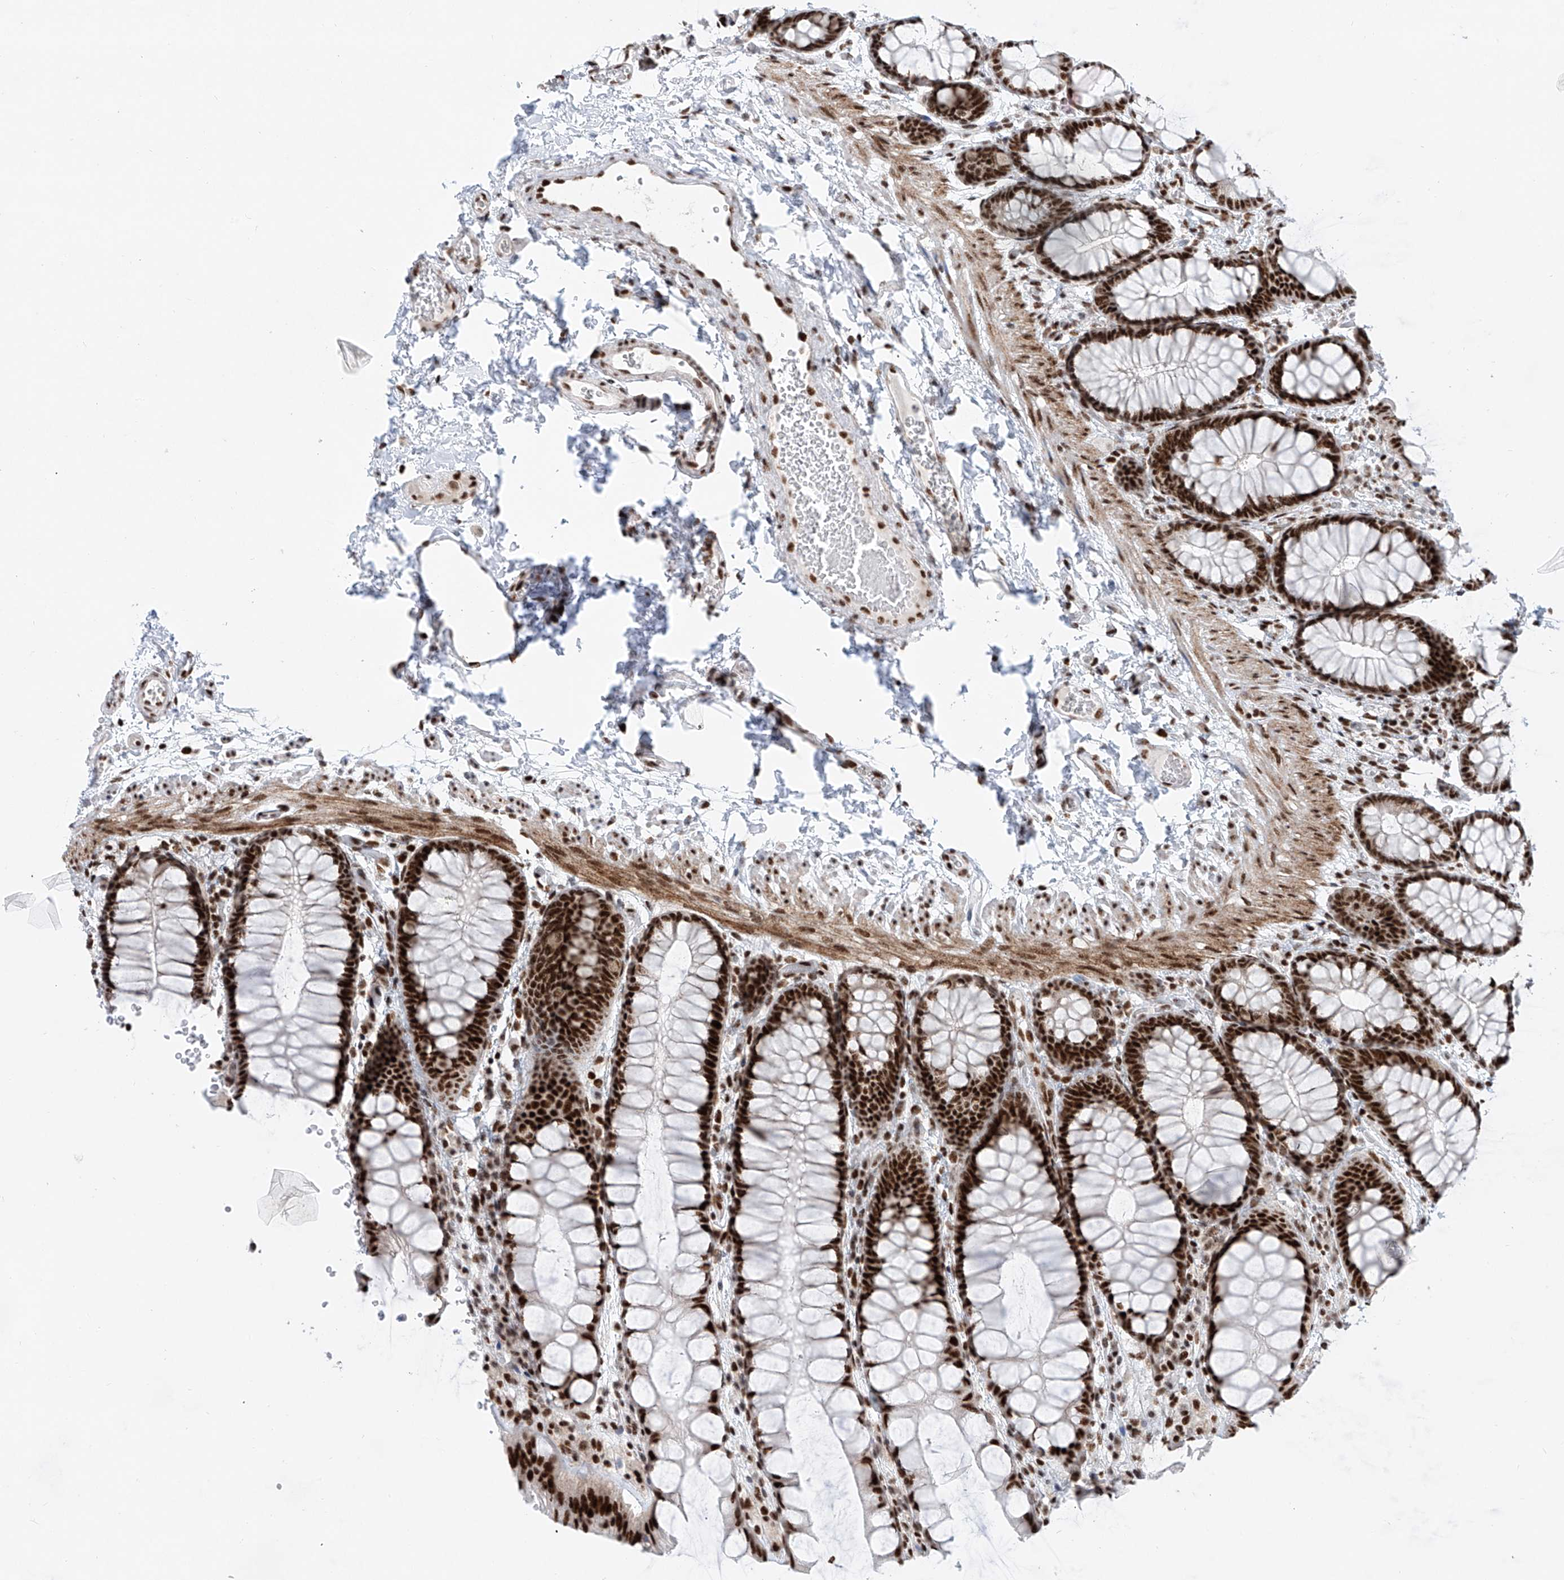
{"staining": {"intensity": "moderate", "quantity": ">75%", "location": "nuclear"}, "tissue": "colon", "cell_type": "Endothelial cells", "image_type": "normal", "snomed": [{"axis": "morphology", "description": "Normal tissue, NOS"}, {"axis": "topography", "description": "Colon"}], "caption": "Immunohistochemistry (IHC) photomicrograph of normal colon: human colon stained using immunohistochemistry exhibits medium levels of moderate protein expression localized specifically in the nuclear of endothelial cells, appearing as a nuclear brown color.", "gene": "TAF4", "patient": {"sex": "male", "age": 47}}